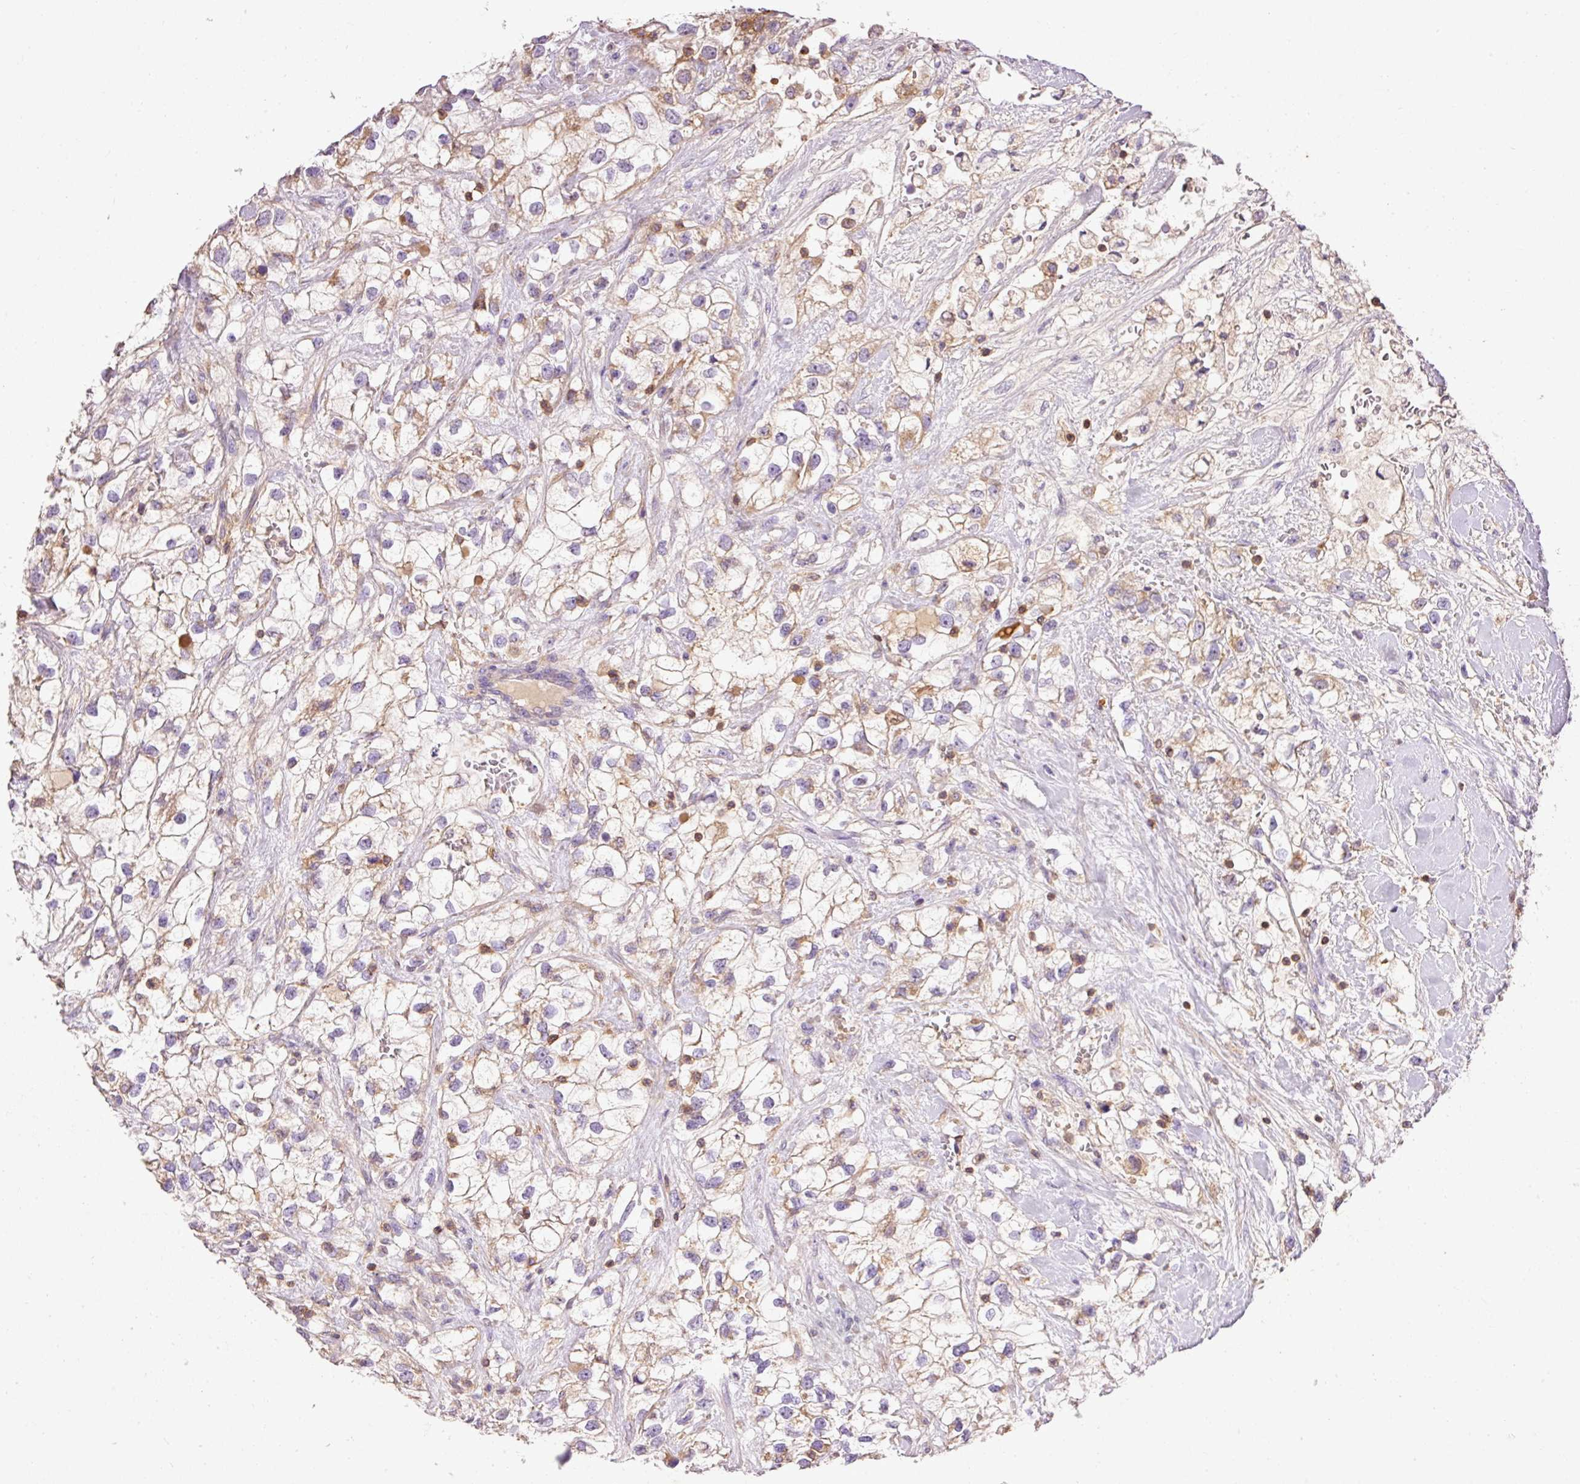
{"staining": {"intensity": "weak", "quantity": "25%-75%", "location": "cytoplasmic/membranous"}, "tissue": "renal cancer", "cell_type": "Tumor cells", "image_type": "cancer", "snomed": [{"axis": "morphology", "description": "Adenocarcinoma, NOS"}, {"axis": "topography", "description": "Kidney"}], "caption": "This image shows renal cancer stained with immunohistochemistry to label a protein in brown. The cytoplasmic/membranous of tumor cells show weak positivity for the protein. Nuclei are counter-stained blue.", "gene": "IMMT", "patient": {"sex": "male", "age": 59}}